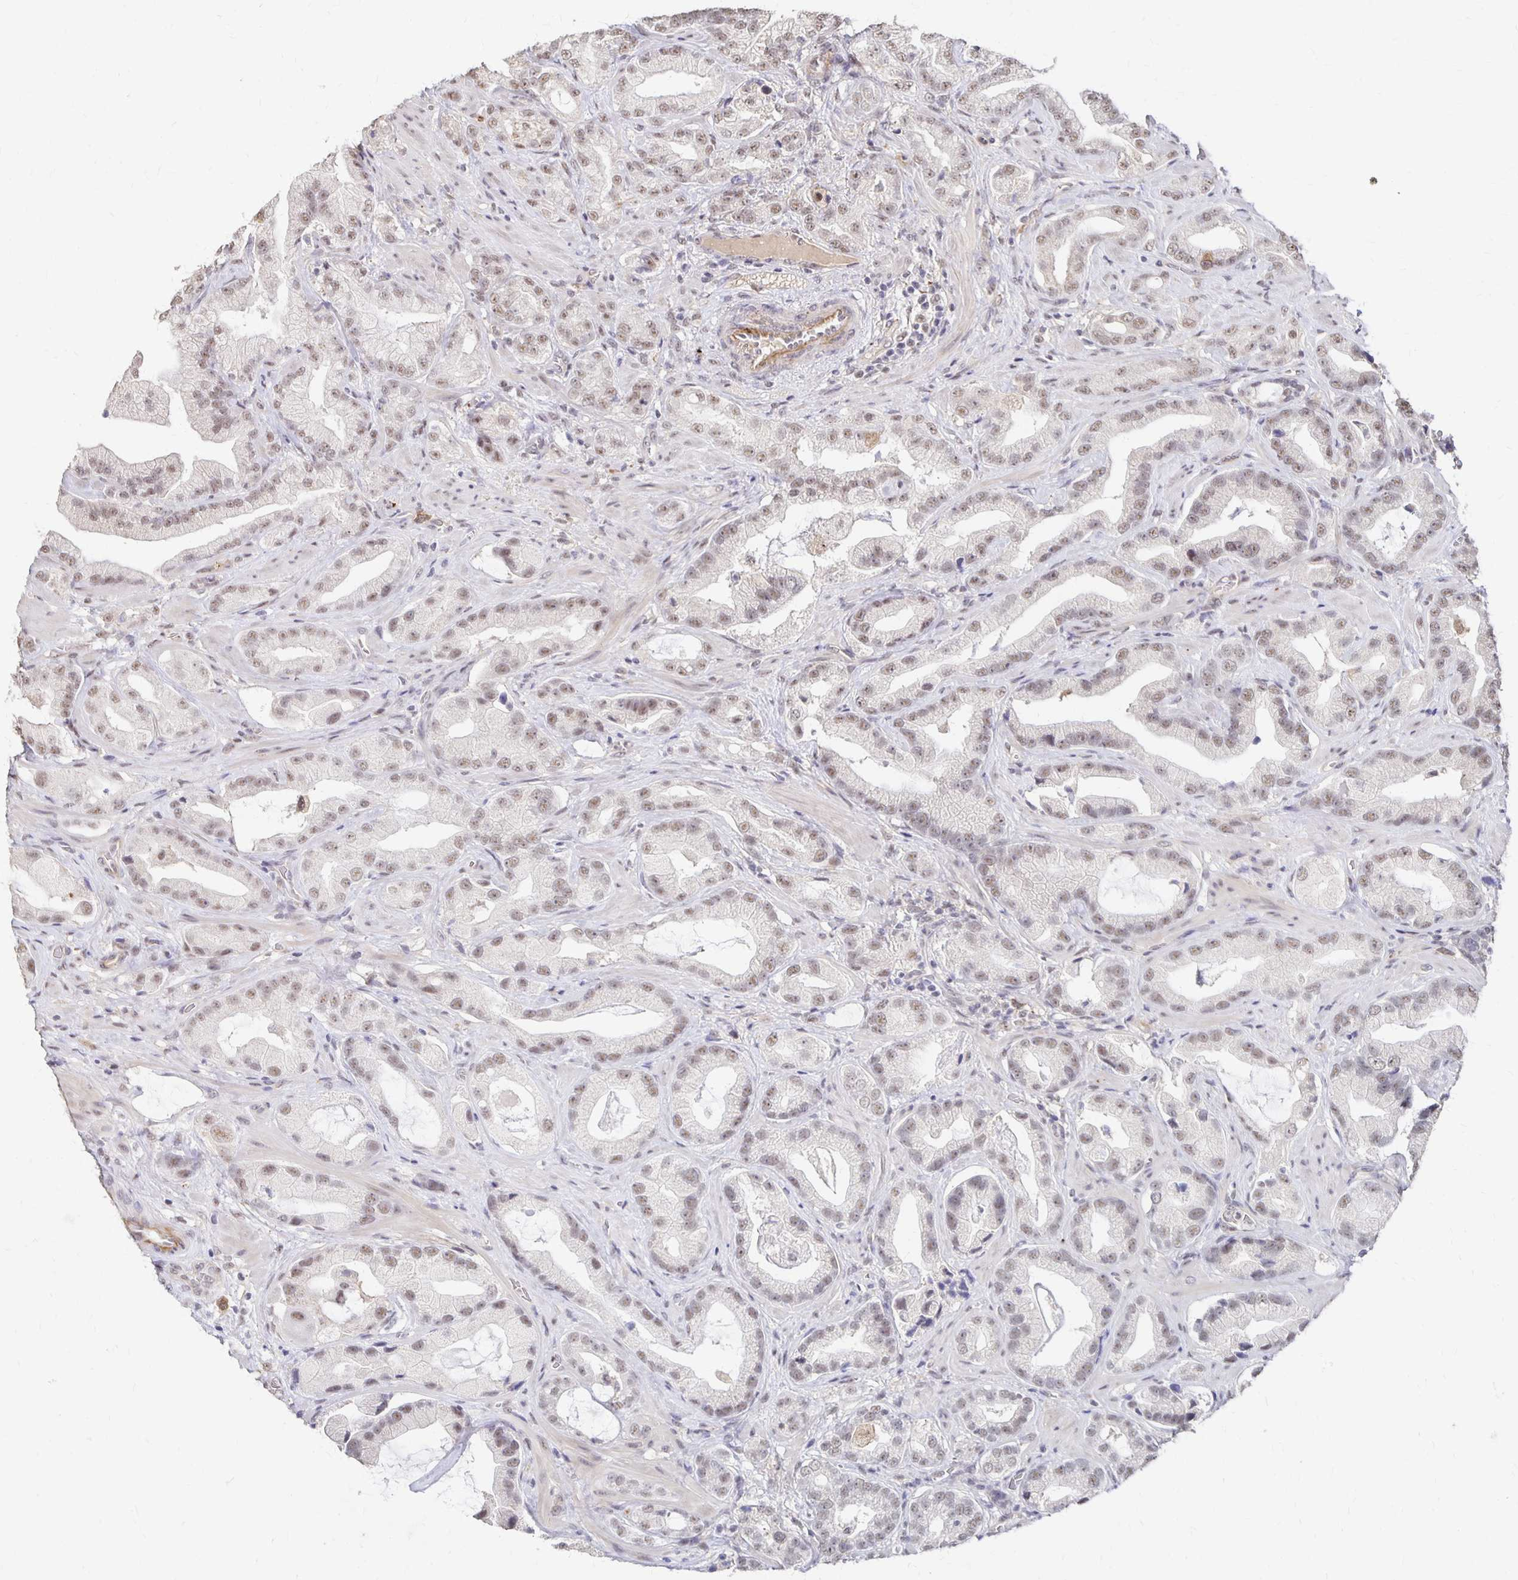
{"staining": {"intensity": "weak", "quantity": ">75%", "location": "nuclear"}, "tissue": "prostate cancer", "cell_type": "Tumor cells", "image_type": "cancer", "snomed": [{"axis": "morphology", "description": "Adenocarcinoma, Low grade"}, {"axis": "topography", "description": "Prostate"}], "caption": "This micrograph exhibits immunohistochemistry (IHC) staining of prostate cancer (adenocarcinoma (low-grade)), with low weak nuclear expression in about >75% of tumor cells.", "gene": "CLASRP", "patient": {"sex": "male", "age": 62}}